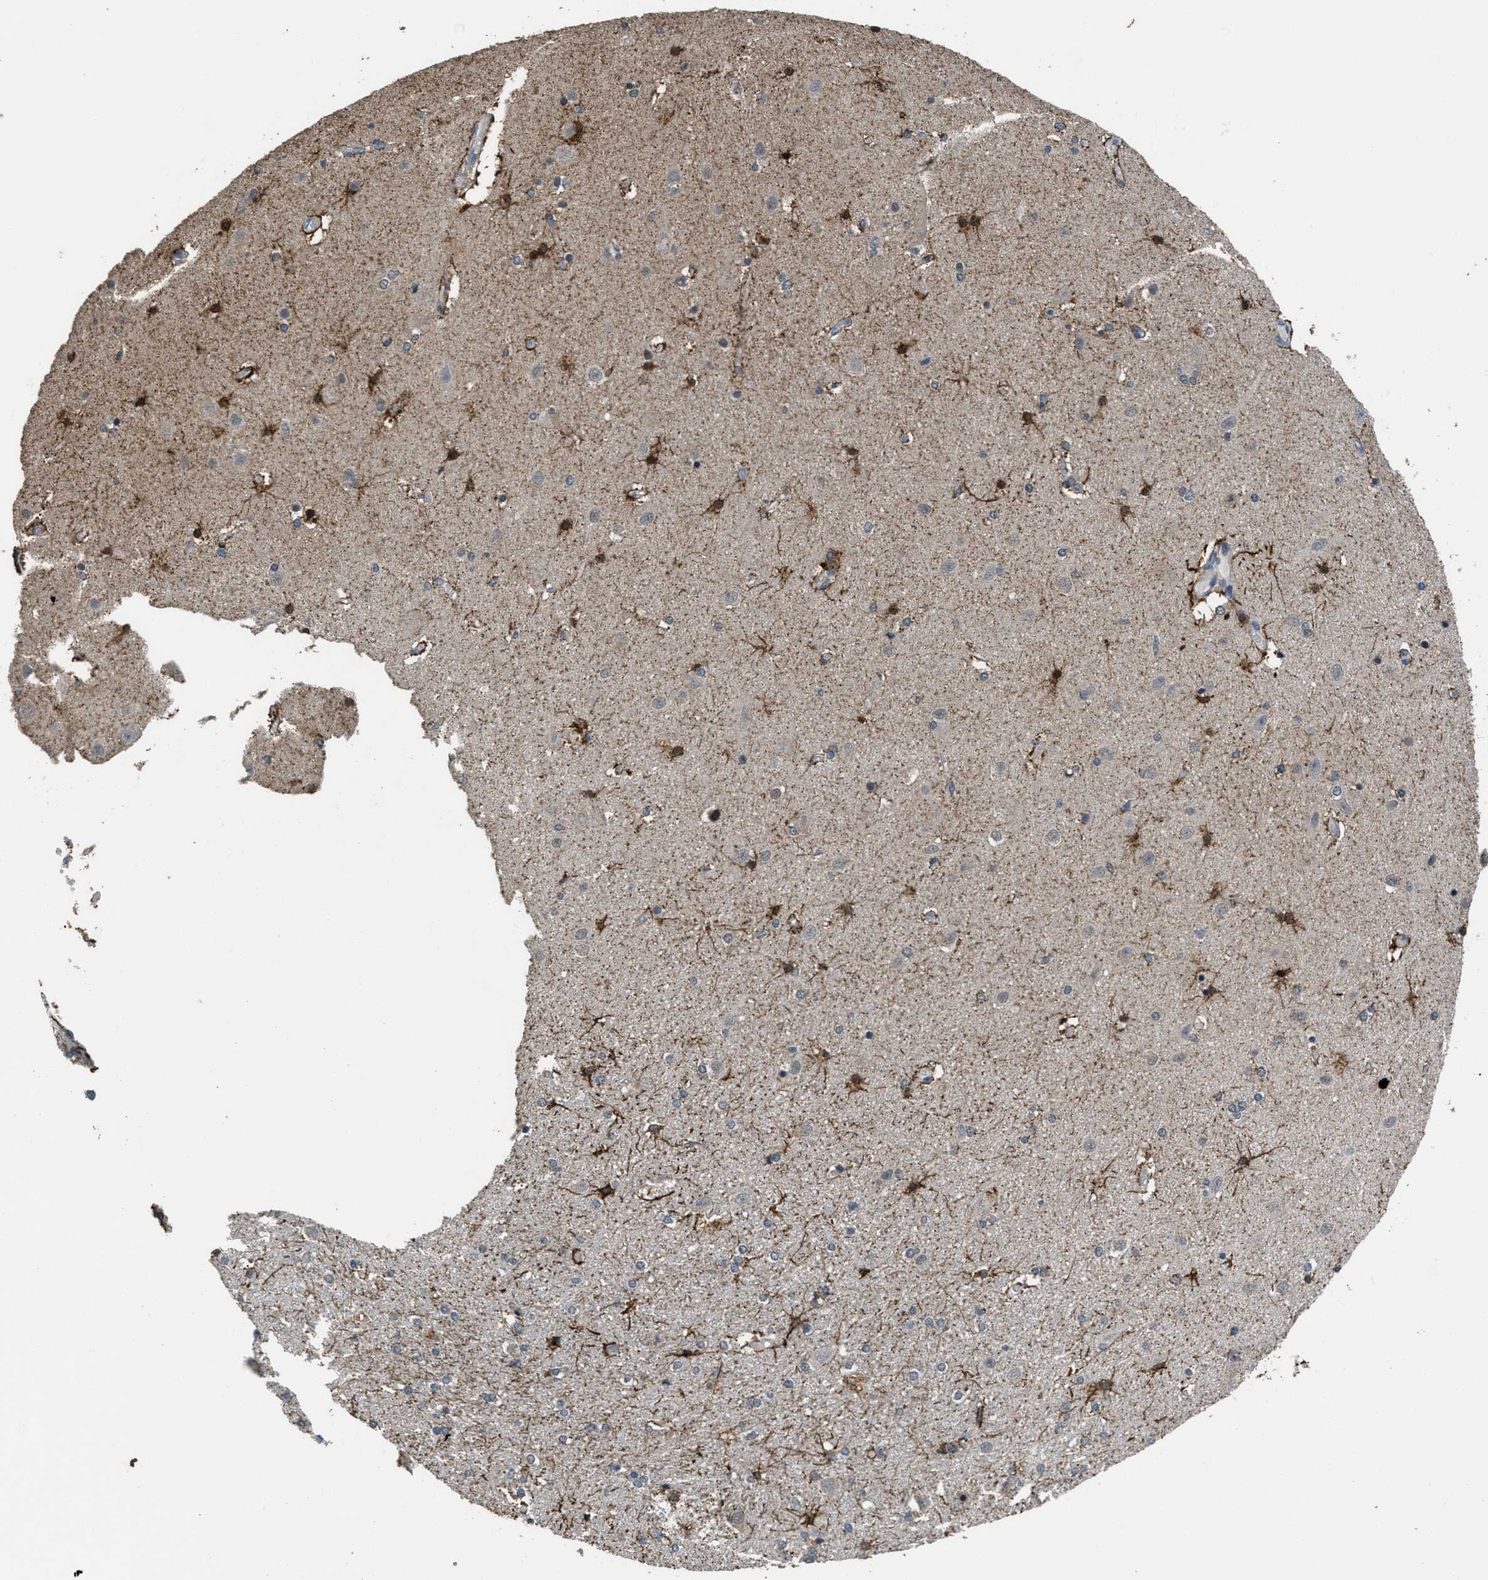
{"staining": {"intensity": "strong", "quantity": "25%-75%", "location": "cytoplasmic/membranous,nuclear"}, "tissue": "caudate", "cell_type": "Glial cells", "image_type": "normal", "snomed": [{"axis": "morphology", "description": "Normal tissue, NOS"}, {"axis": "topography", "description": "Lateral ventricle wall"}], "caption": "Immunohistochemical staining of unremarkable human caudate shows 25%-75% levels of strong cytoplasmic/membranous,nuclear protein staining in about 25%-75% of glial cells.", "gene": "NAT1", "patient": {"sex": "female", "age": 54}}